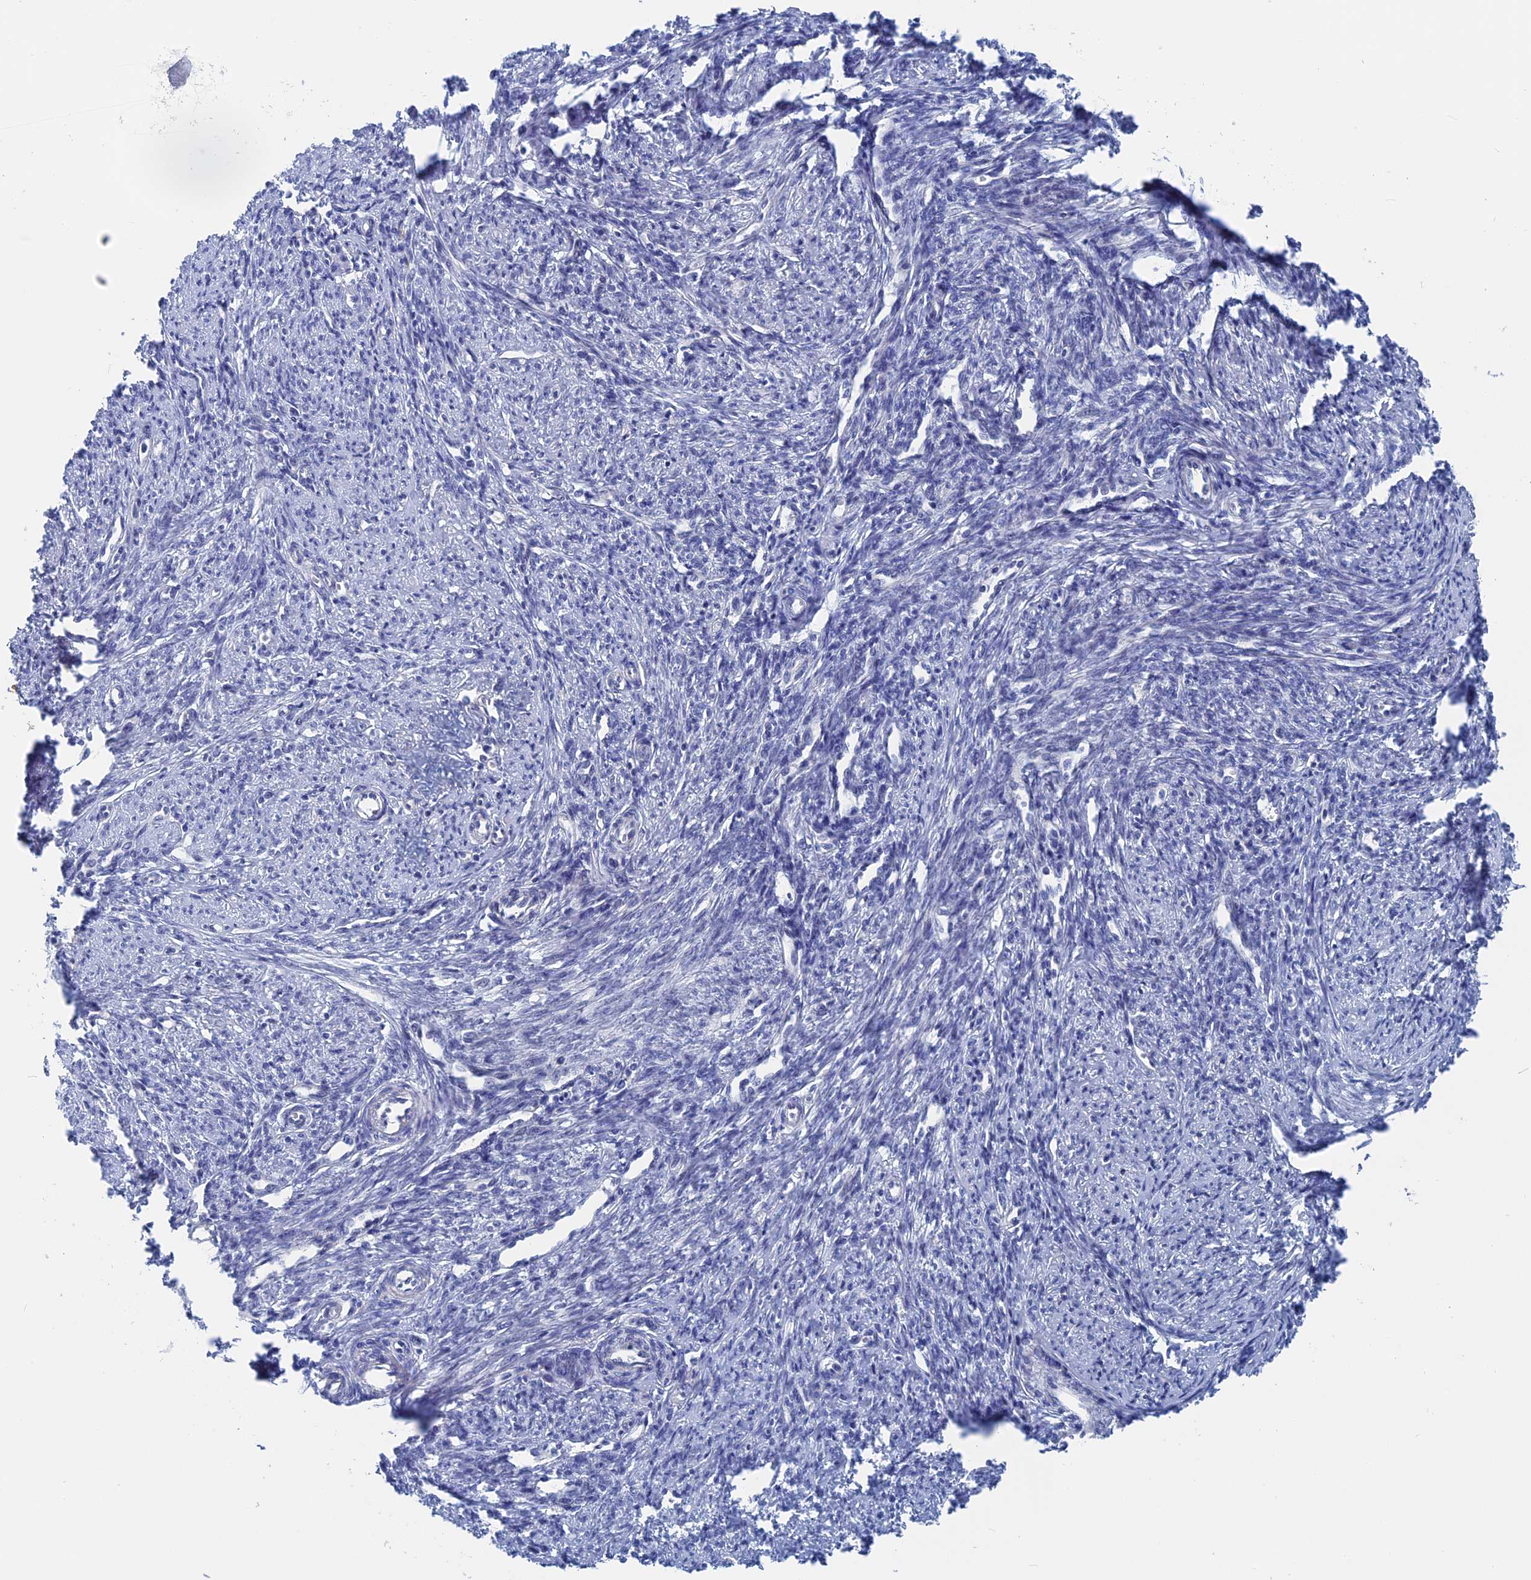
{"staining": {"intensity": "negative", "quantity": "none", "location": "none"}, "tissue": "smooth muscle", "cell_type": "Smooth muscle cells", "image_type": "normal", "snomed": [{"axis": "morphology", "description": "Normal tissue, NOS"}, {"axis": "topography", "description": "Smooth muscle"}, {"axis": "topography", "description": "Uterus"}], "caption": "Immunohistochemical staining of normal smooth muscle shows no significant expression in smooth muscle cells.", "gene": "MARCHF3", "patient": {"sex": "female", "age": 59}}